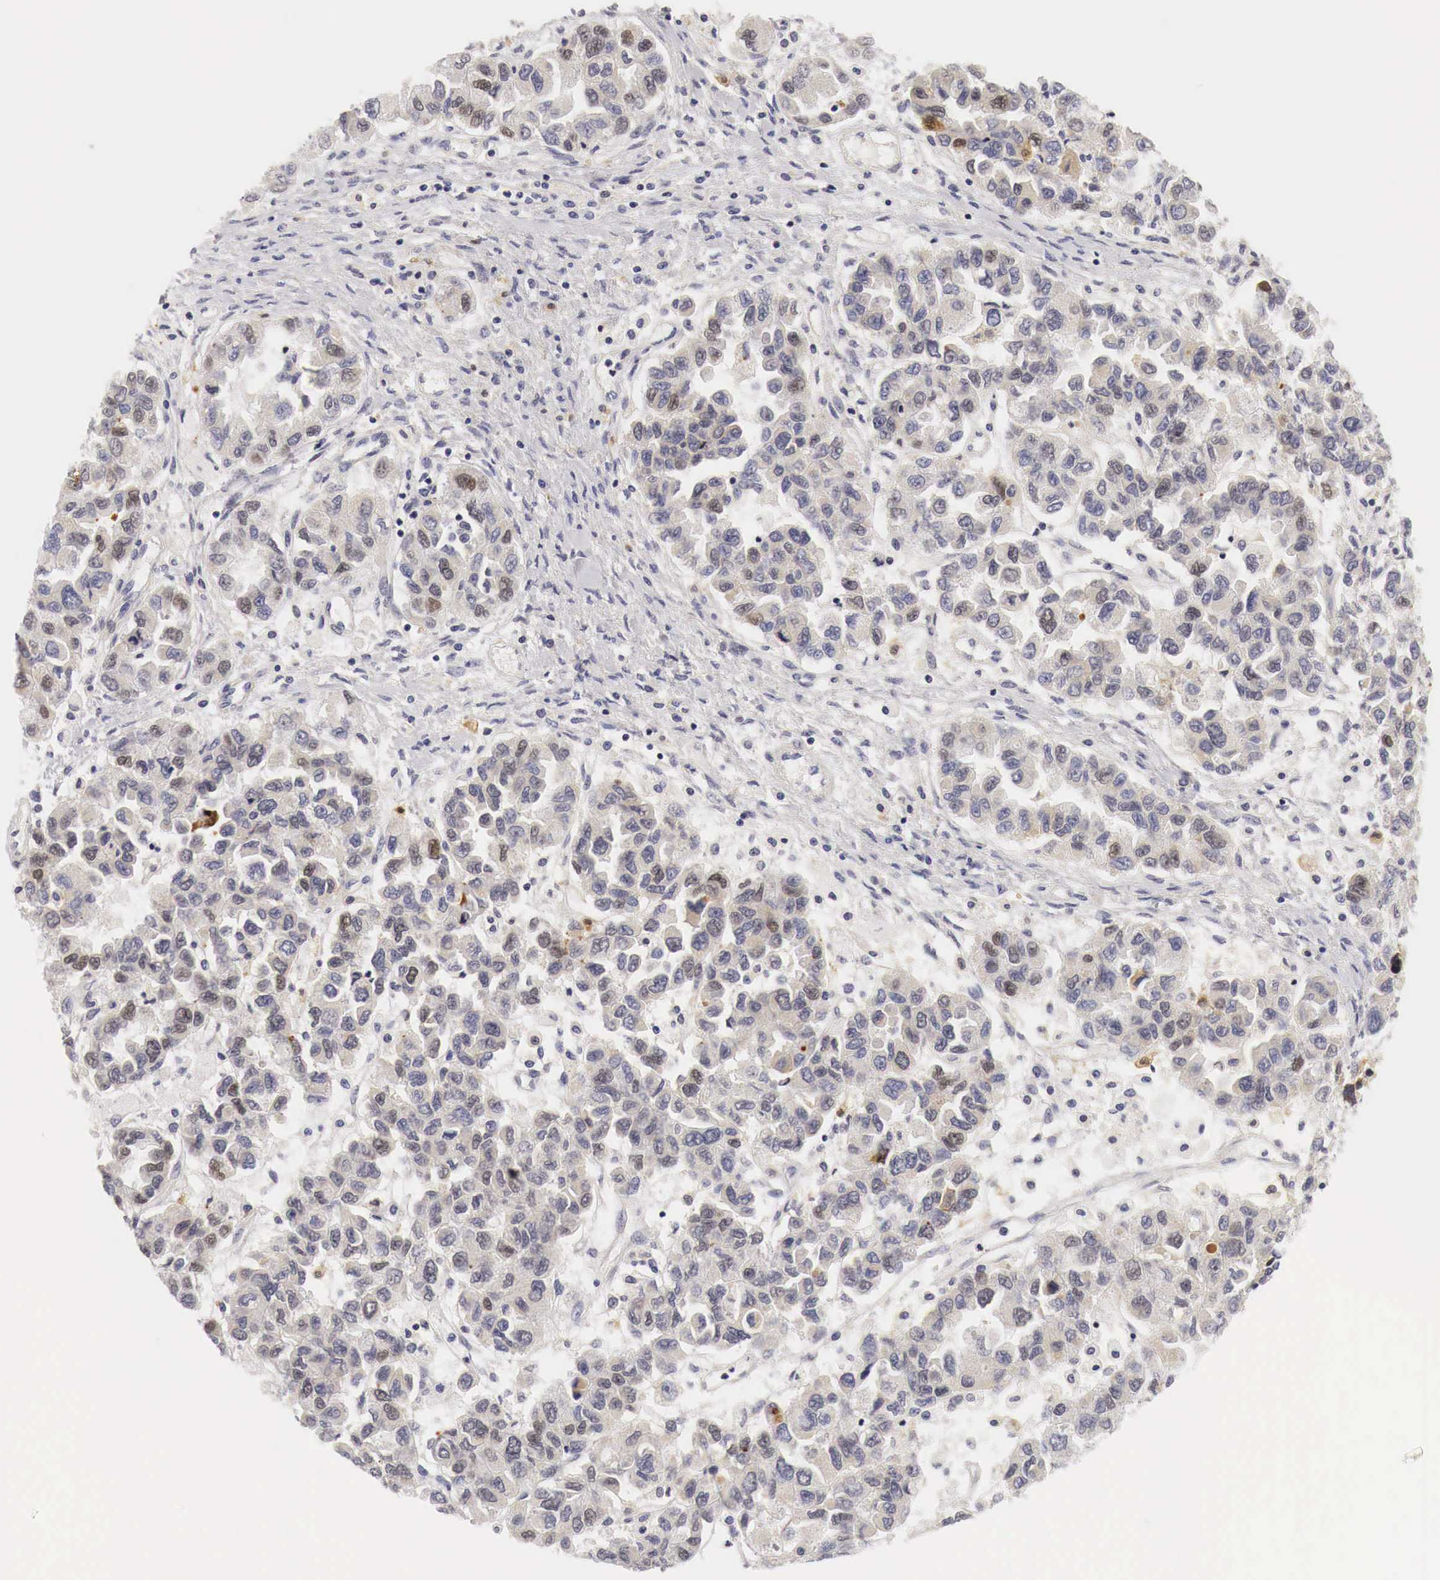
{"staining": {"intensity": "weak", "quantity": "<25%", "location": "cytoplasmic/membranous"}, "tissue": "ovarian cancer", "cell_type": "Tumor cells", "image_type": "cancer", "snomed": [{"axis": "morphology", "description": "Cystadenocarcinoma, serous, NOS"}, {"axis": "topography", "description": "Ovary"}], "caption": "There is no significant expression in tumor cells of ovarian serous cystadenocarcinoma.", "gene": "CASP3", "patient": {"sex": "female", "age": 84}}